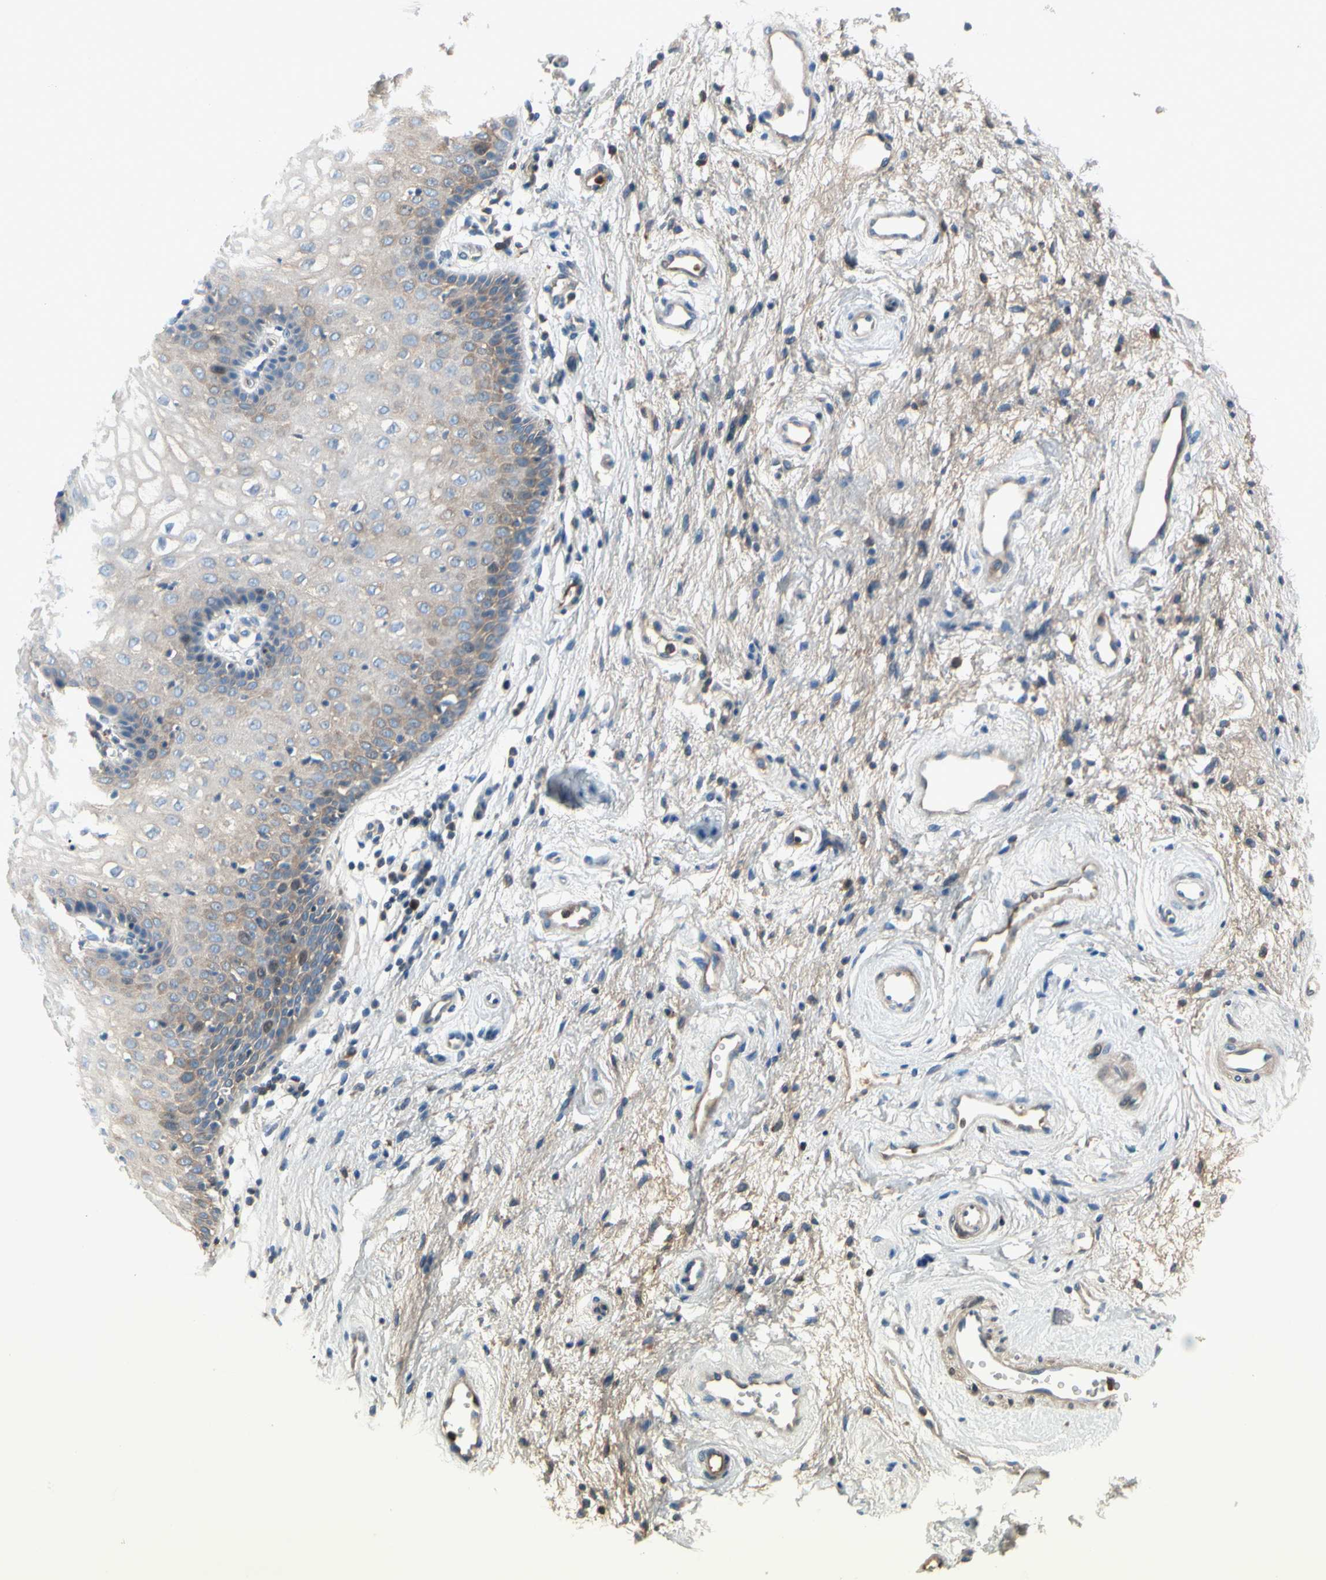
{"staining": {"intensity": "weak", "quantity": "<25%", "location": "cytoplasmic/membranous"}, "tissue": "vagina", "cell_type": "Squamous epithelial cells", "image_type": "normal", "snomed": [{"axis": "morphology", "description": "Normal tissue, NOS"}, {"axis": "topography", "description": "Vagina"}], "caption": "Unremarkable vagina was stained to show a protein in brown. There is no significant positivity in squamous epithelial cells. (DAB IHC, high magnification).", "gene": "HJURP", "patient": {"sex": "female", "age": 34}}